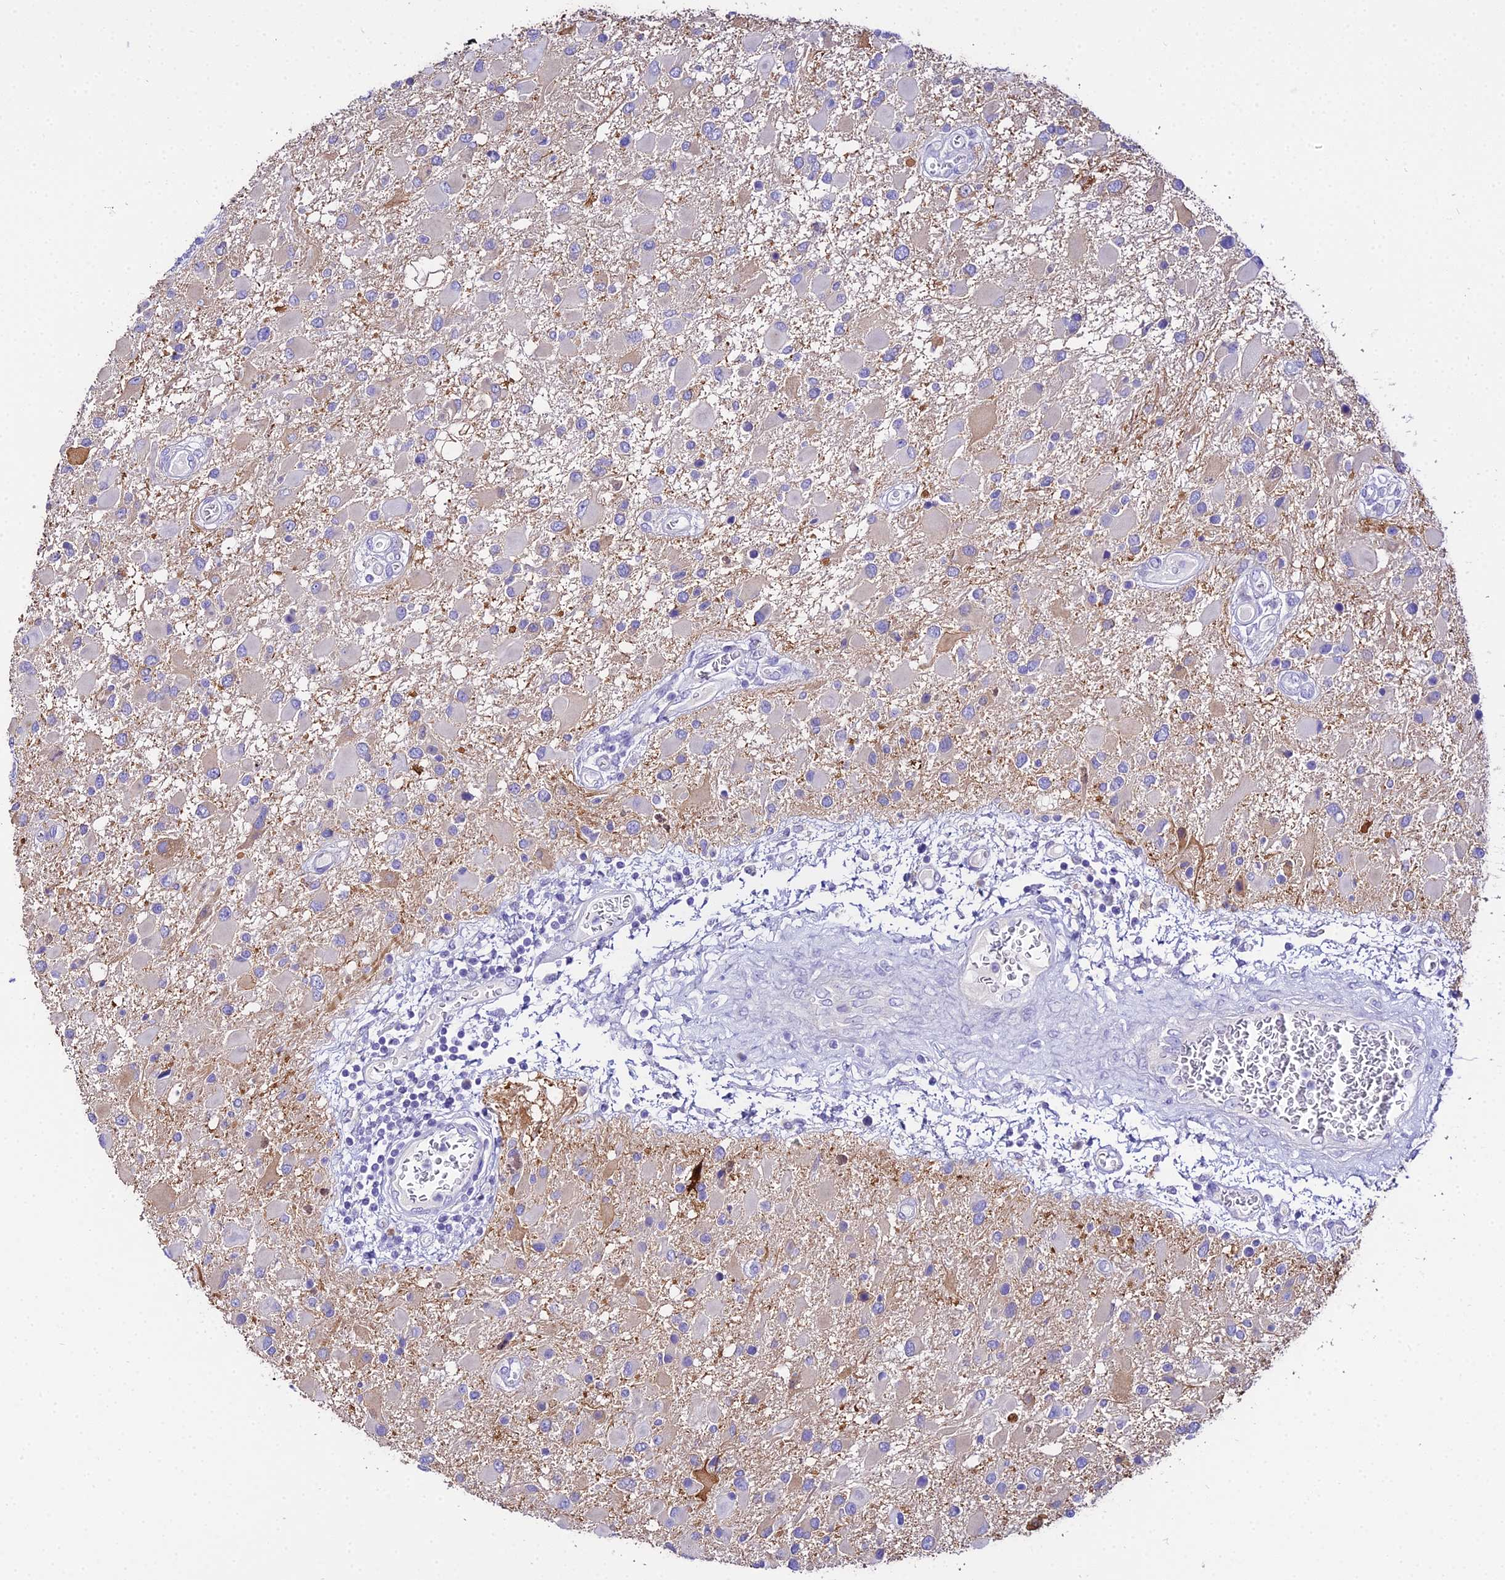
{"staining": {"intensity": "weak", "quantity": "<25%", "location": "cytoplasmic/membranous"}, "tissue": "glioma", "cell_type": "Tumor cells", "image_type": "cancer", "snomed": [{"axis": "morphology", "description": "Glioma, malignant, High grade"}, {"axis": "topography", "description": "Brain"}], "caption": "Tumor cells are negative for brown protein staining in malignant glioma (high-grade).", "gene": "TUBA3D", "patient": {"sex": "male", "age": 53}}